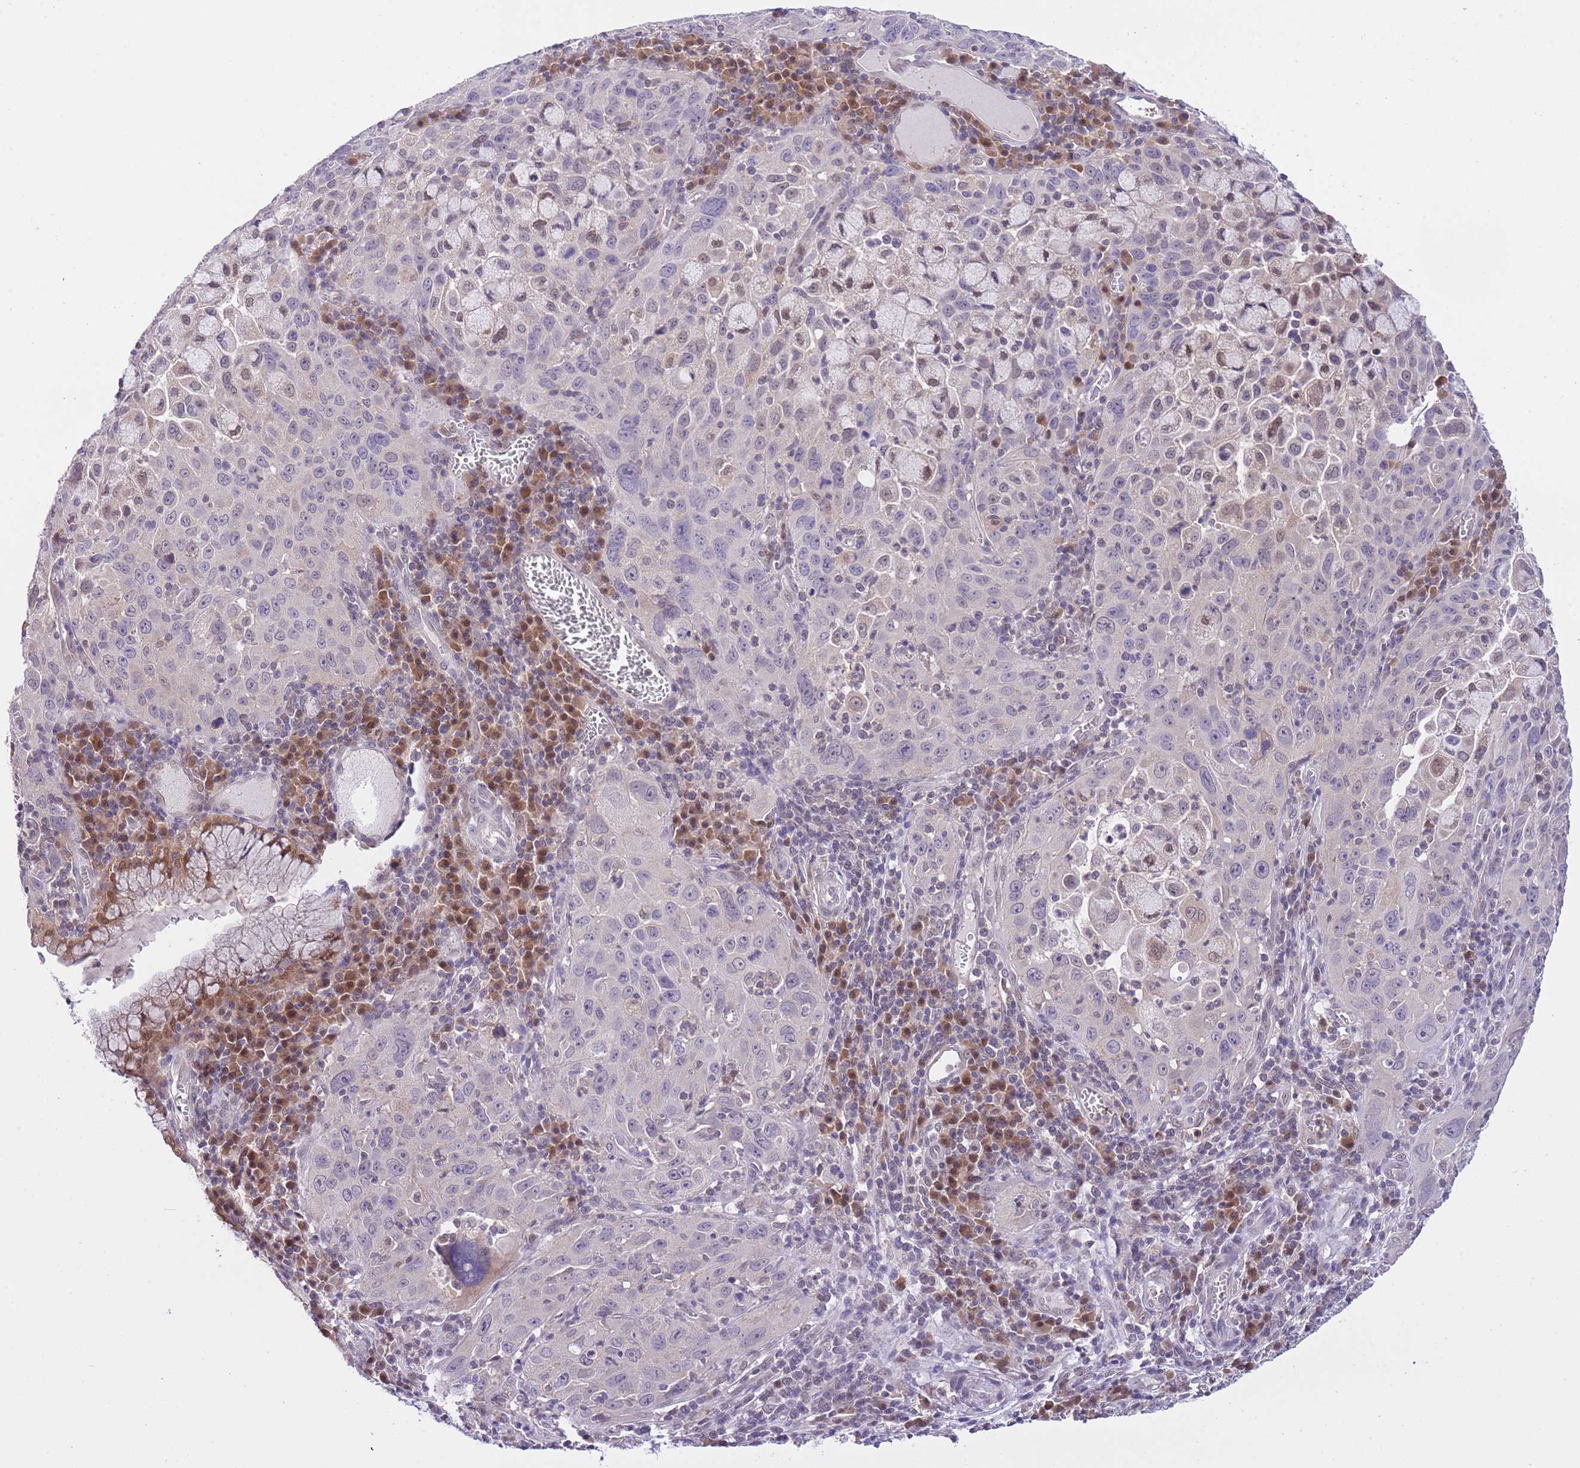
{"staining": {"intensity": "negative", "quantity": "none", "location": "none"}, "tissue": "cervical cancer", "cell_type": "Tumor cells", "image_type": "cancer", "snomed": [{"axis": "morphology", "description": "Squamous cell carcinoma, NOS"}, {"axis": "topography", "description": "Cervix"}], "caption": "IHC photomicrograph of neoplastic tissue: human cervical squamous cell carcinoma stained with DAB shows no significant protein staining in tumor cells.", "gene": "GALK2", "patient": {"sex": "female", "age": 42}}